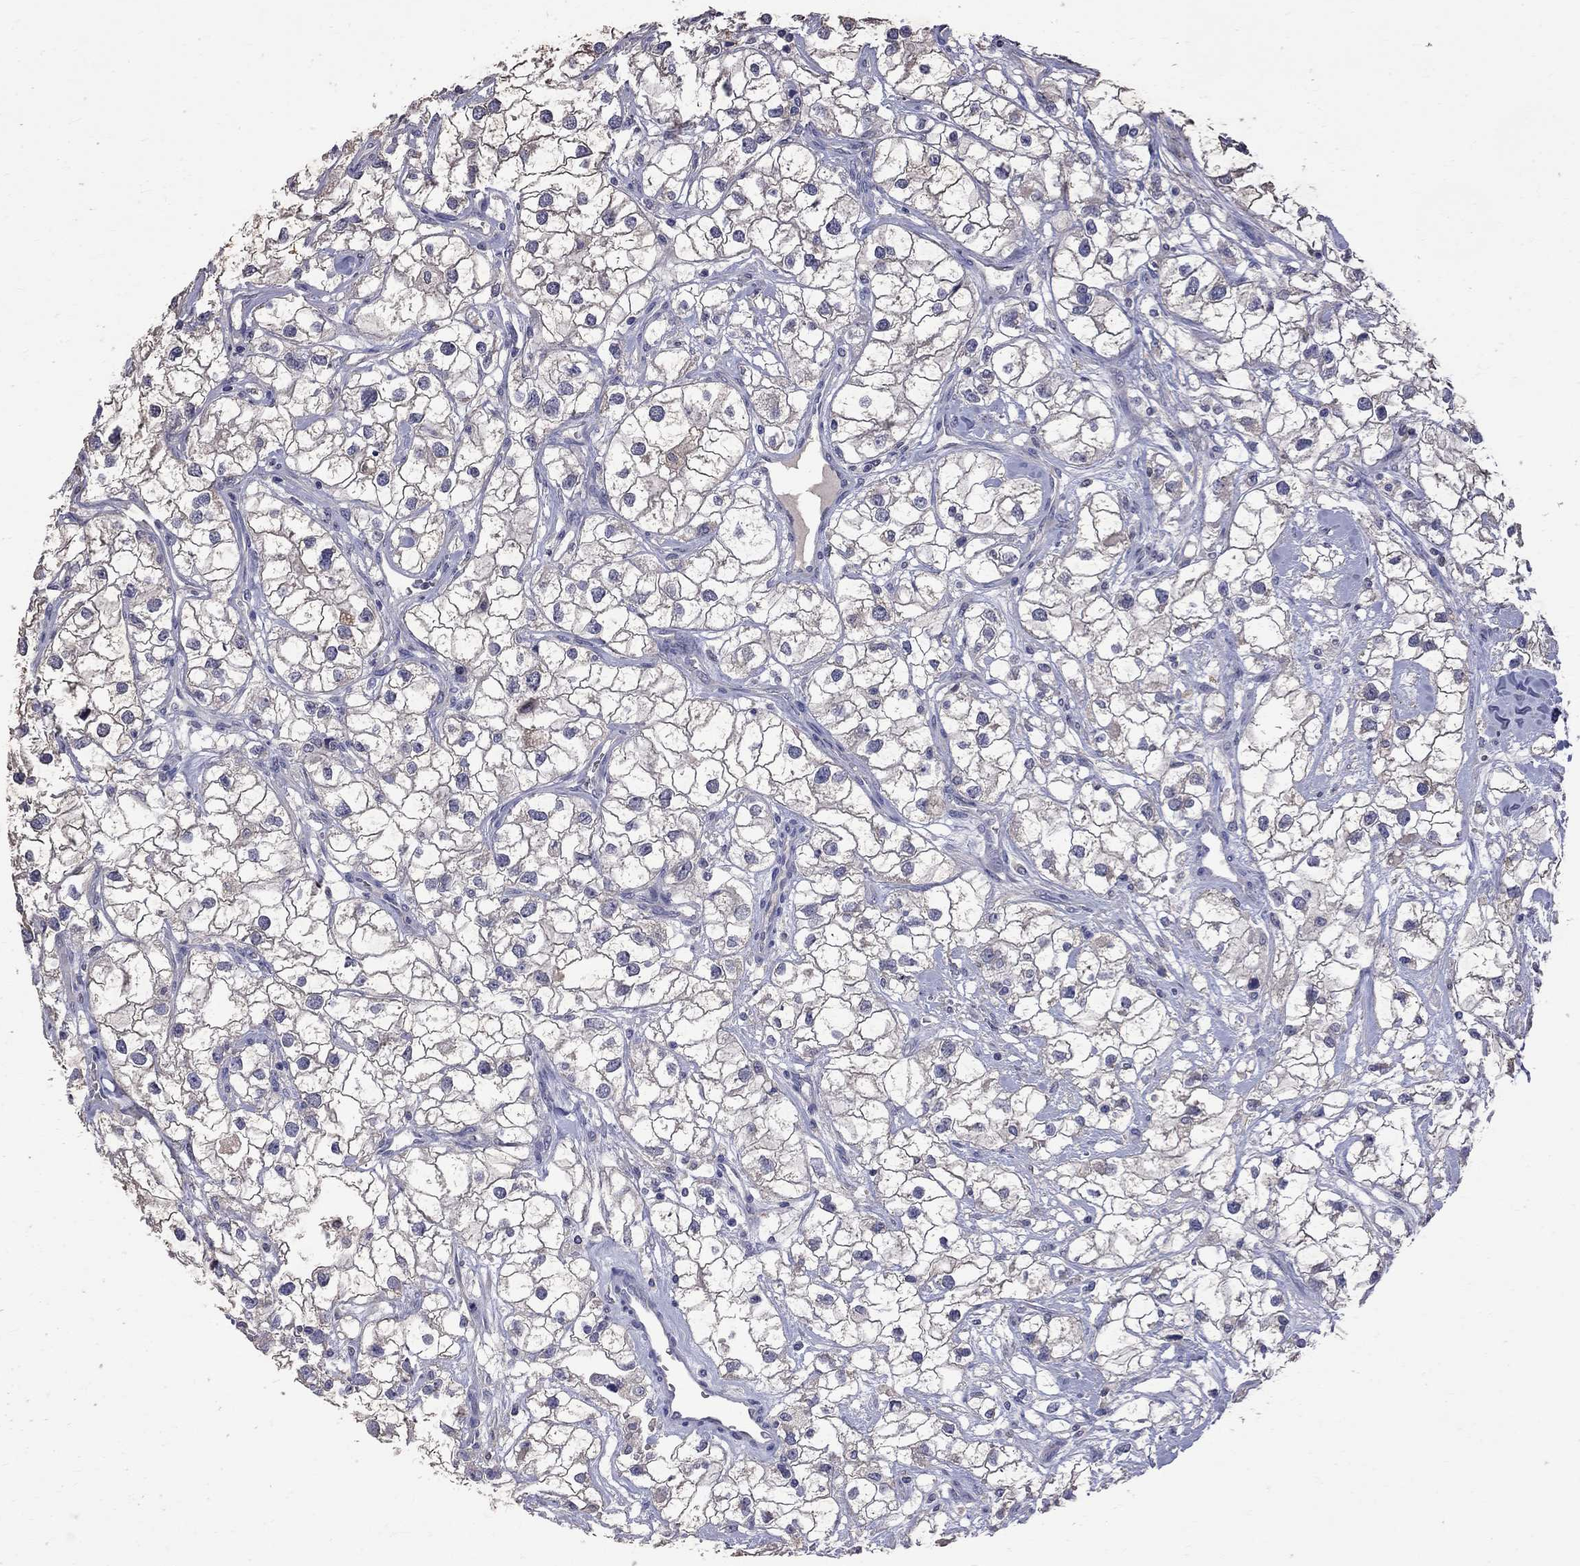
{"staining": {"intensity": "weak", "quantity": "<25%", "location": "cytoplasmic/membranous"}, "tissue": "renal cancer", "cell_type": "Tumor cells", "image_type": "cancer", "snomed": [{"axis": "morphology", "description": "Adenocarcinoma, NOS"}, {"axis": "topography", "description": "Kidney"}], "caption": "Renal adenocarcinoma stained for a protein using immunohistochemistry exhibits no positivity tumor cells.", "gene": "CKAP2", "patient": {"sex": "male", "age": 59}}